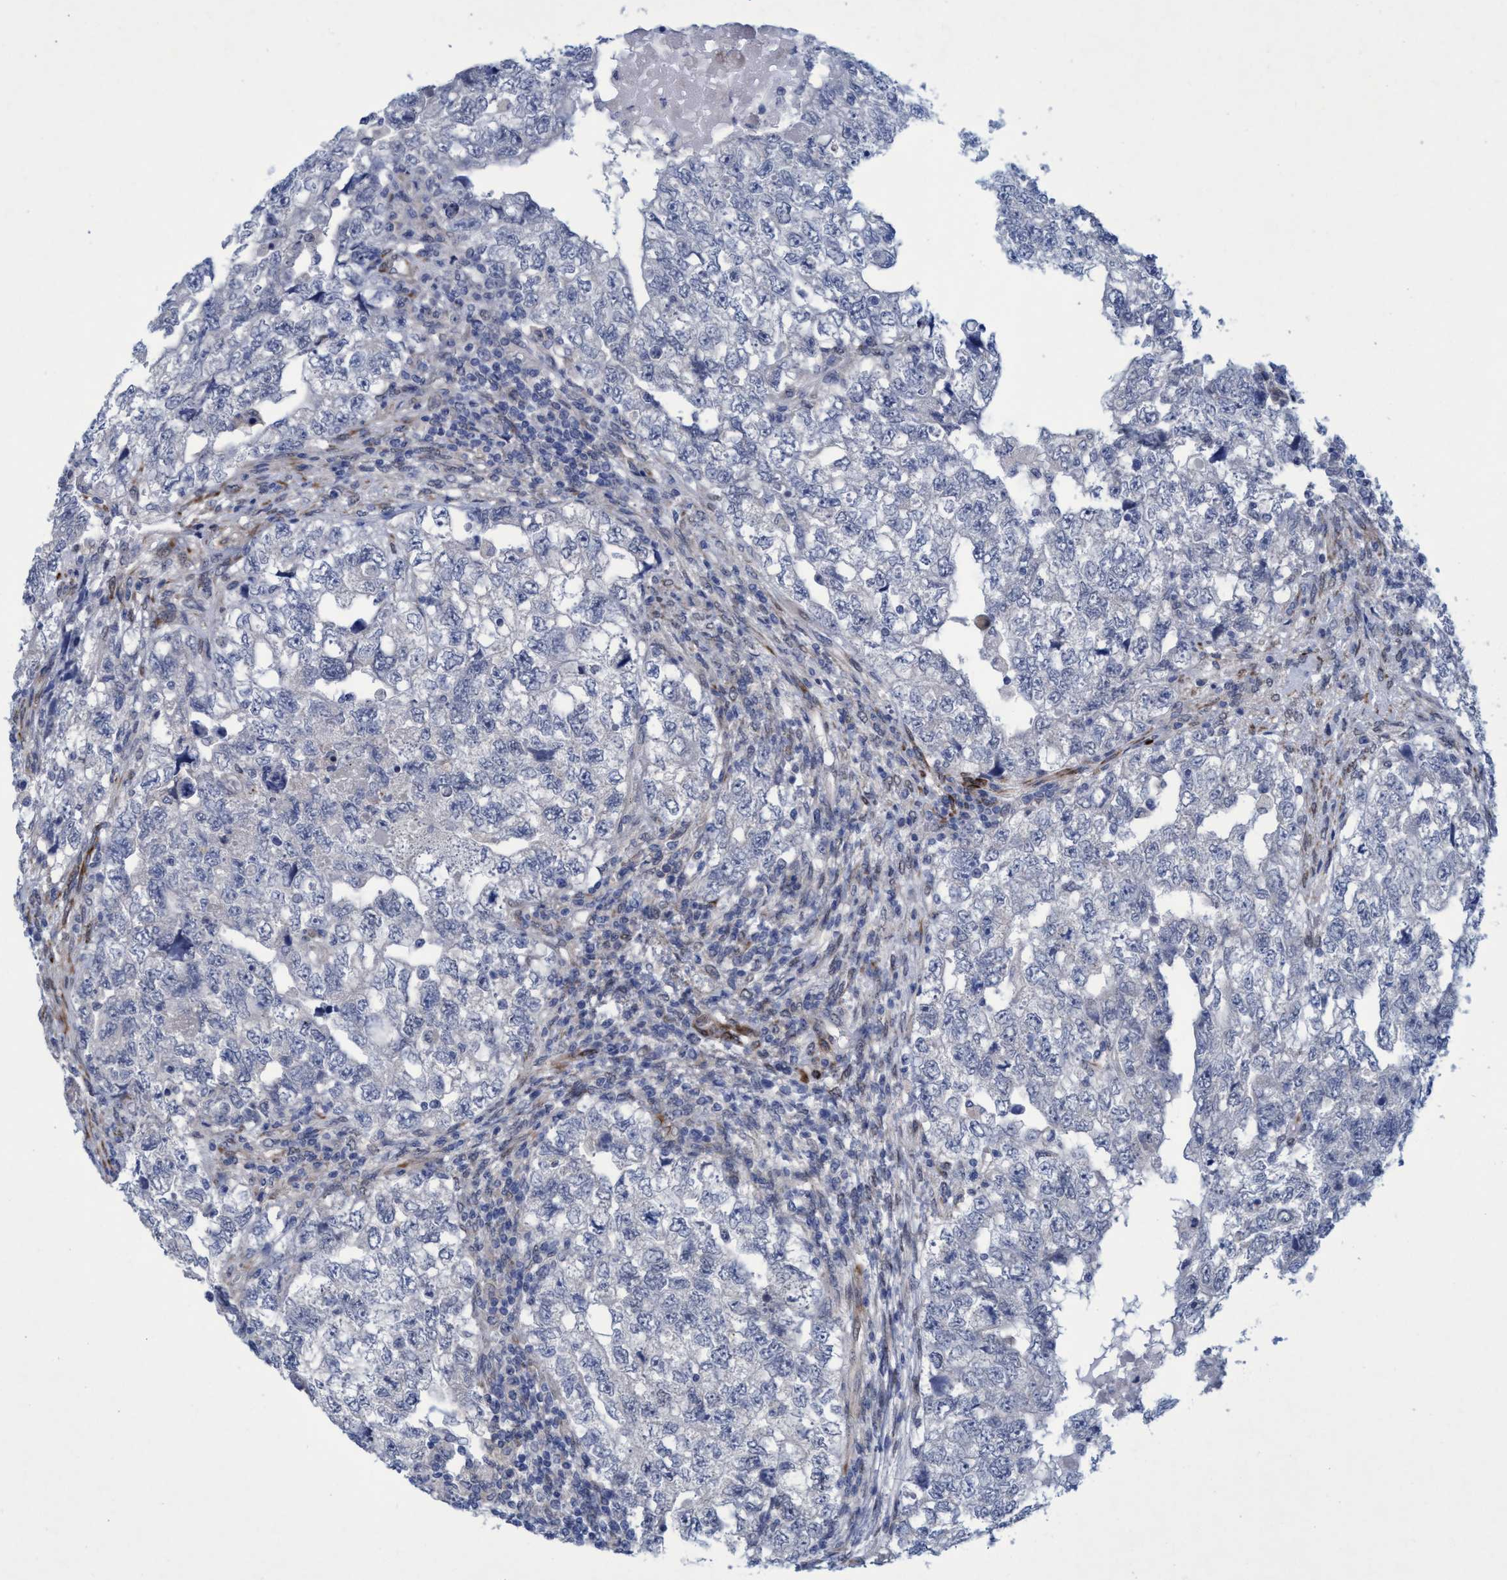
{"staining": {"intensity": "negative", "quantity": "none", "location": "none"}, "tissue": "testis cancer", "cell_type": "Tumor cells", "image_type": "cancer", "snomed": [{"axis": "morphology", "description": "Carcinoma, Embryonal, NOS"}, {"axis": "topography", "description": "Testis"}], "caption": "Protein analysis of testis cancer reveals no significant expression in tumor cells.", "gene": "SLC43A2", "patient": {"sex": "male", "age": 36}}